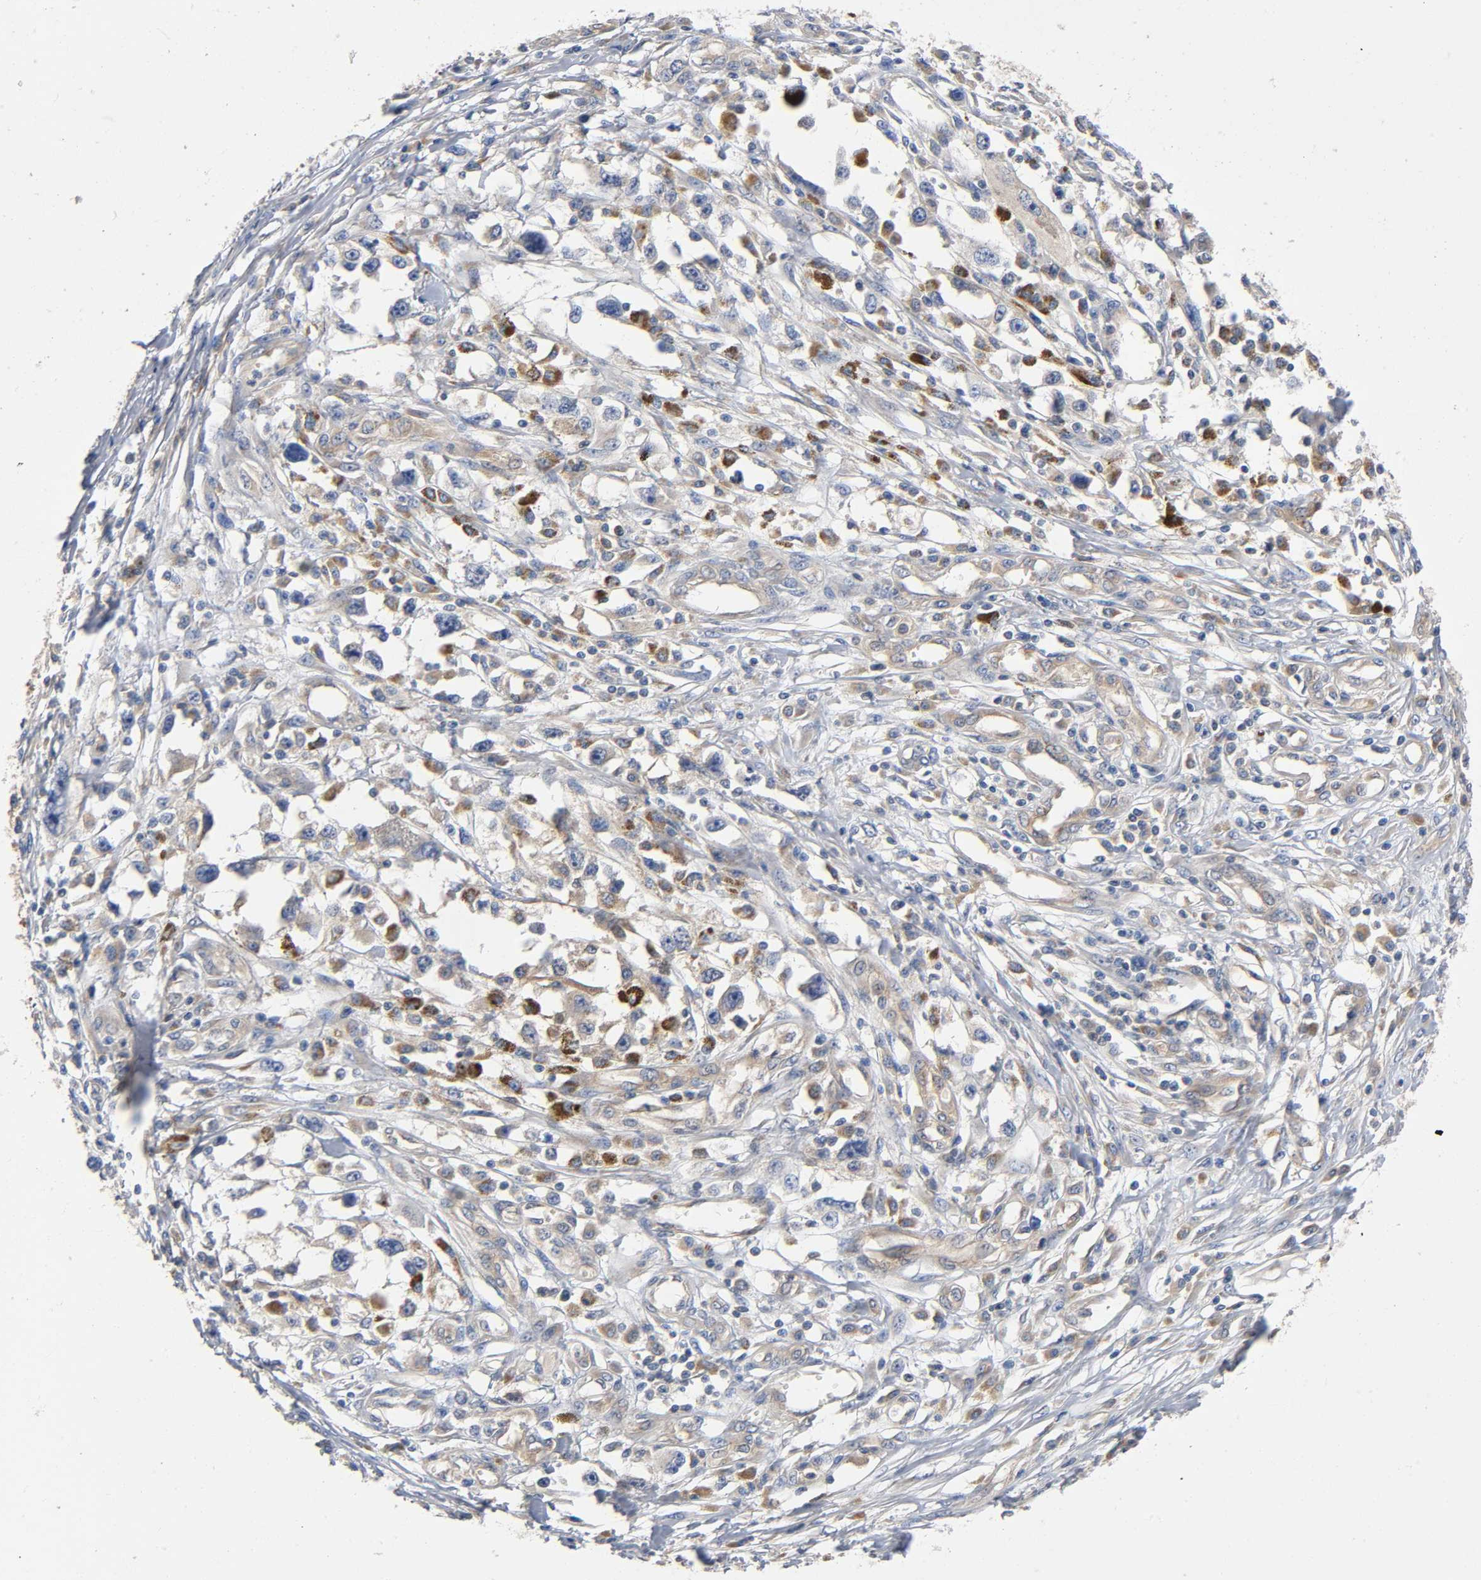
{"staining": {"intensity": "moderate", "quantity": ">75%", "location": "cytoplasmic/membranous"}, "tissue": "melanoma", "cell_type": "Tumor cells", "image_type": "cancer", "snomed": [{"axis": "morphology", "description": "Malignant melanoma, Metastatic site"}, {"axis": "topography", "description": "Lymph node"}], "caption": "Approximately >75% of tumor cells in human malignant melanoma (metastatic site) exhibit moderate cytoplasmic/membranous protein staining as visualized by brown immunohistochemical staining.", "gene": "PRKAB1", "patient": {"sex": "male", "age": 59}}